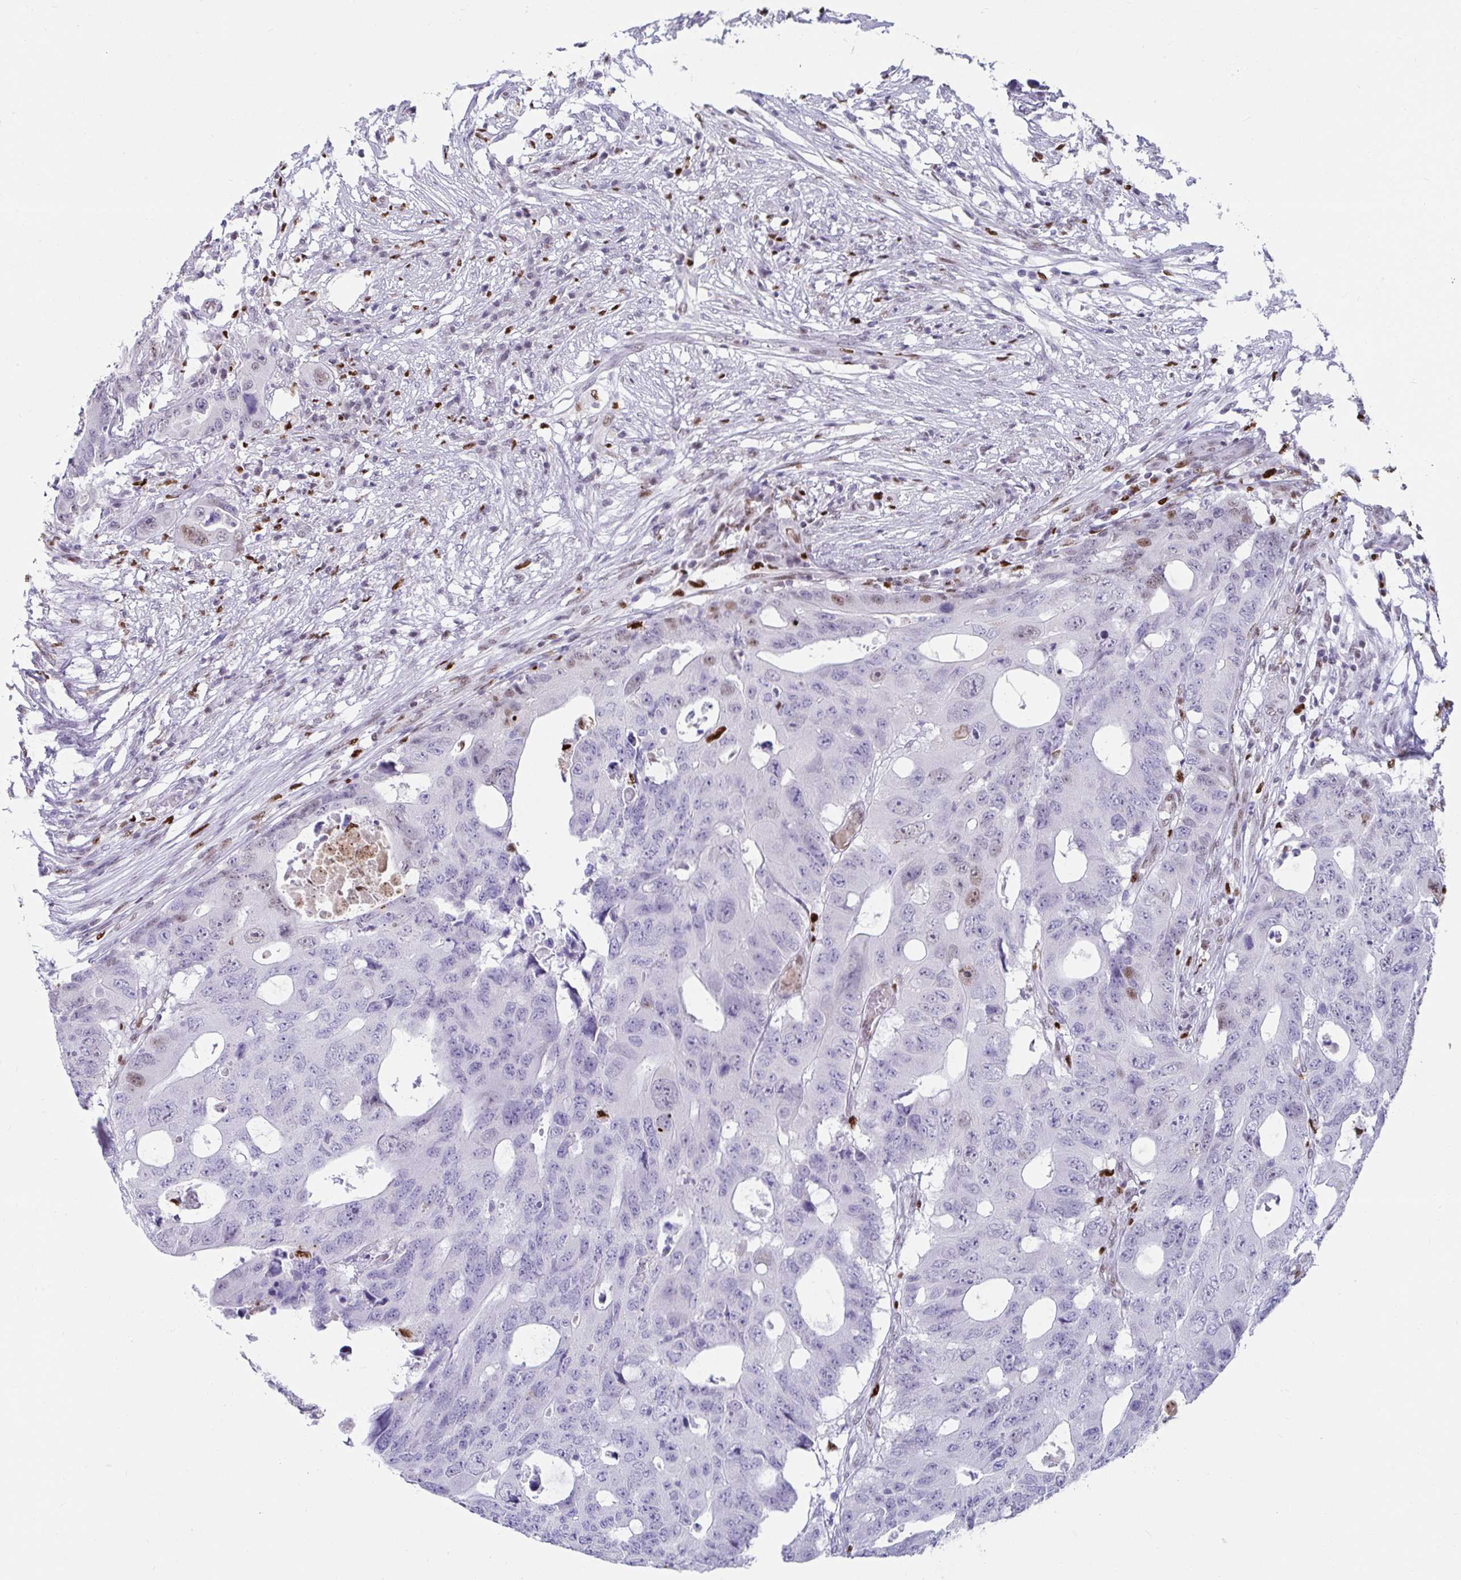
{"staining": {"intensity": "moderate", "quantity": "<25%", "location": "nuclear"}, "tissue": "colorectal cancer", "cell_type": "Tumor cells", "image_type": "cancer", "snomed": [{"axis": "morphology", "description": "Adenocarcinoma, NOS"}, {"axis": "topography", "description": "Colon"}], "caption": "IHC (DAB) staining of human colorectal adenocarcinoma reveals moderate nuclear protein positivity in about <25% of tumor cells.", "gene": "ZNF586", "patient": {"sex": "male", "age": 71}}